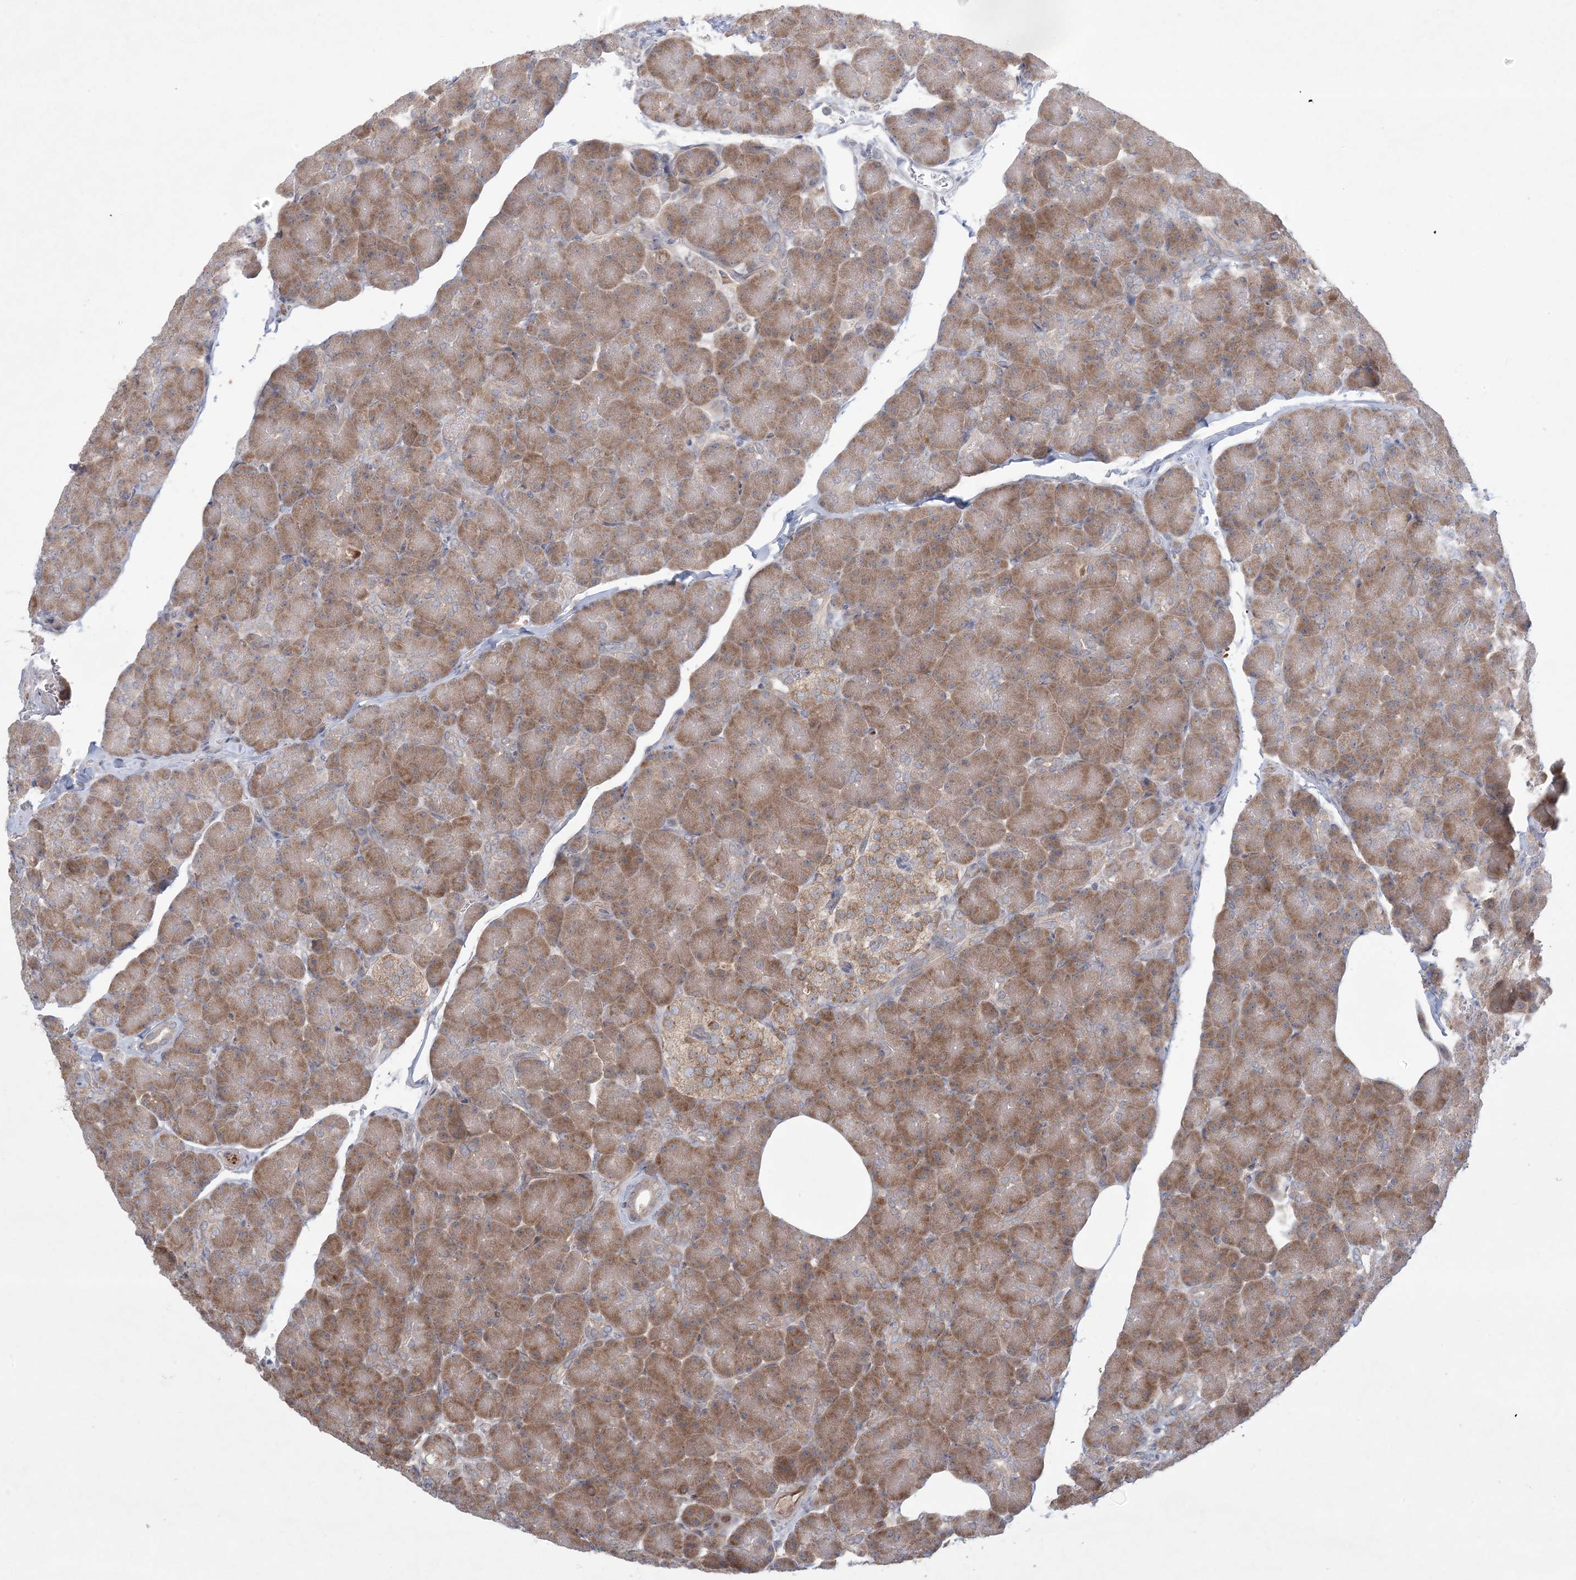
{"staining": {"intensity": "moderate", "quantity": ">75%", "location": "cytoplasmic/membranous"}, "tissue": "pancreas", "cell_type": "Exocrine glandular cells", "image_type": "normal", "snomed": [{"axis": "morphology", "description": "Normal tissue, NOS"}, {"axis": "topography", "description": "Pancreas"}], "caption": "Unremarkable pancreas shows moderate cytoplasmic/membranous positivity in about >75% of exocrine glandular cells, visualized by immunohistochemistry. The protein of interest is shown in brown color, while the nuclei are stained blue.", "gene": "MMGT1", "patient": {"sex": "female", "age": 43}}